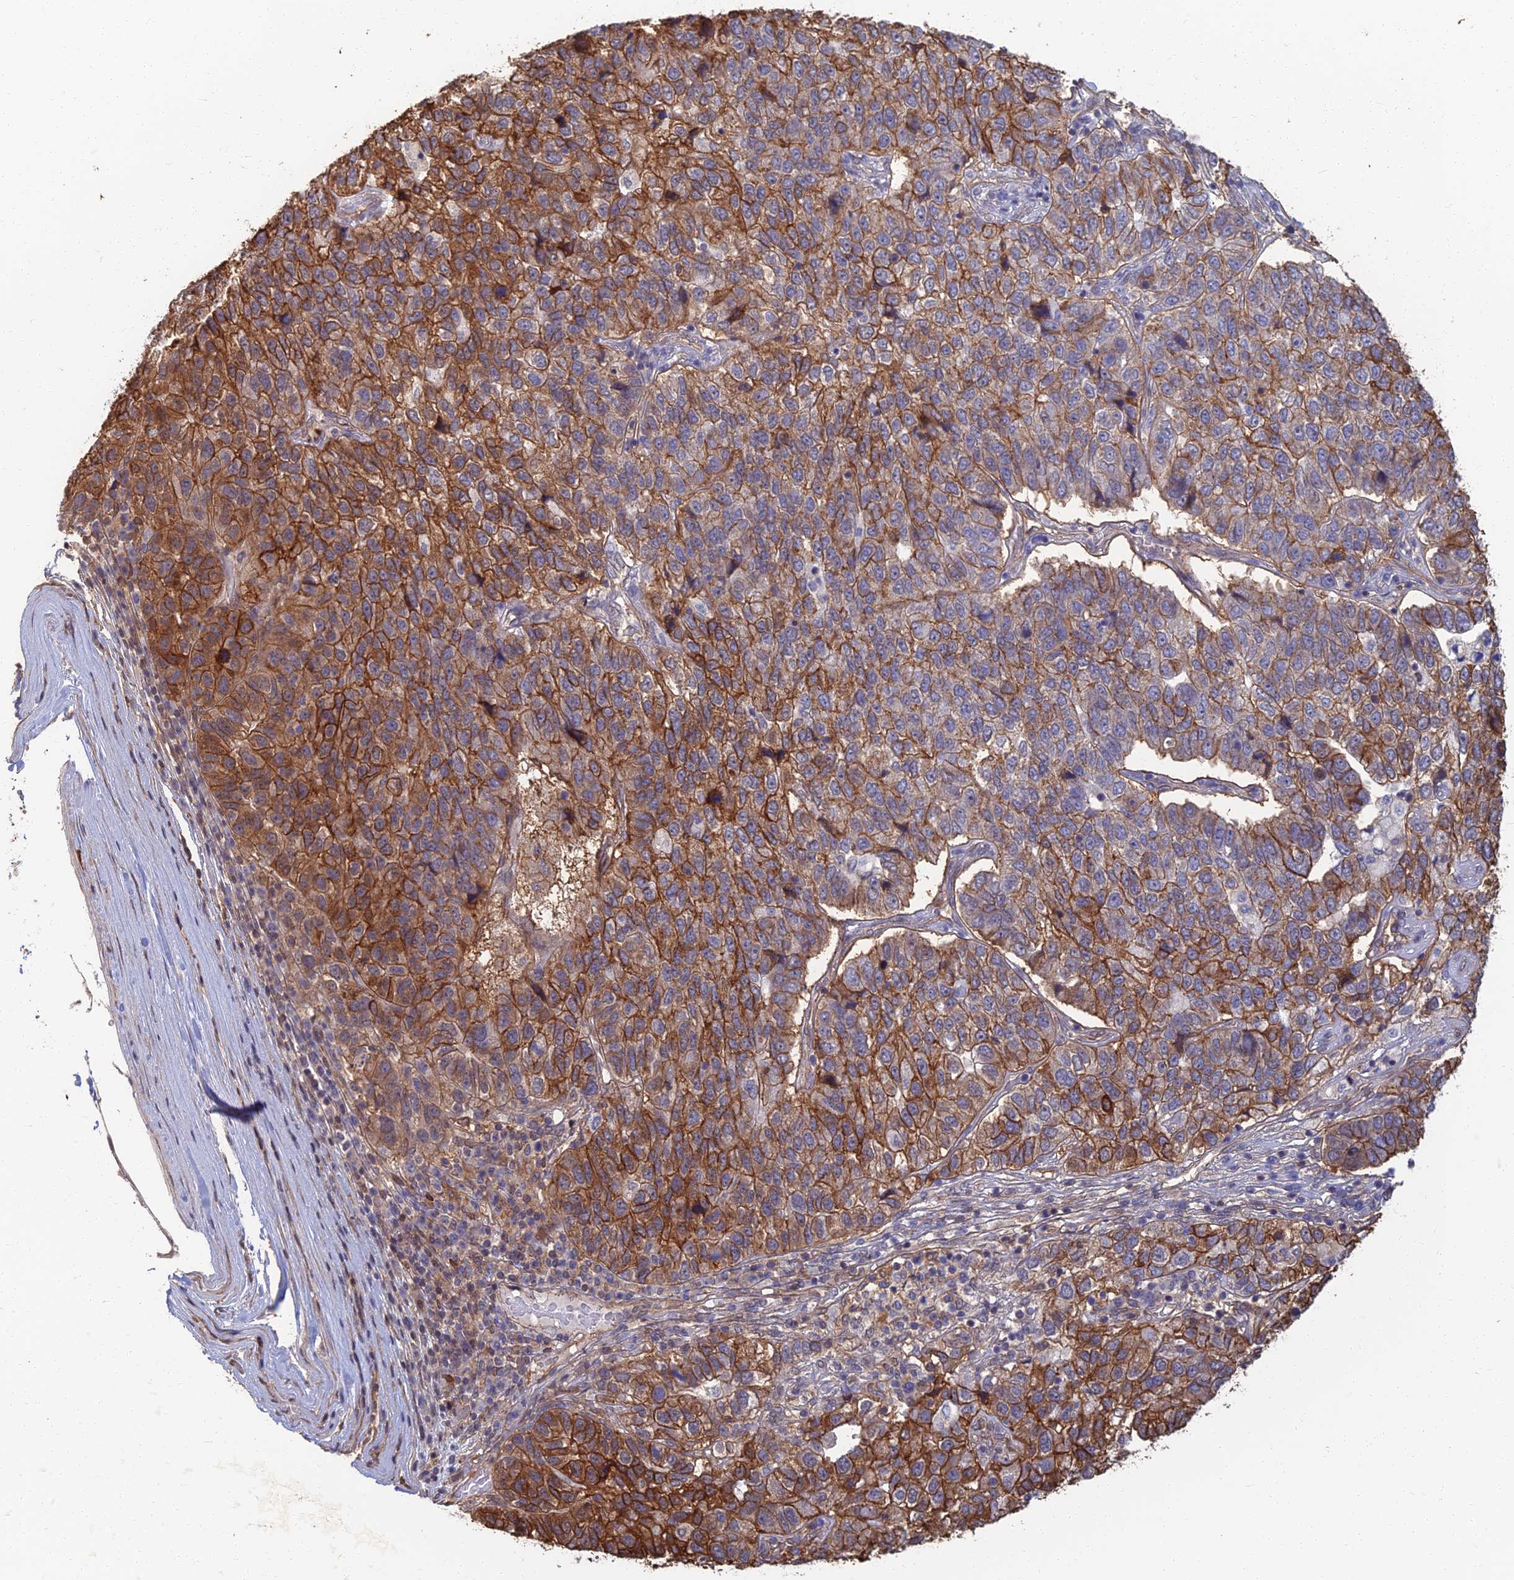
{"staining": {"intensity": "strong", "quantity": "25%-75%", "location": "cytoplasmic/membranous"}, "tissue": "pancreatic cancer", "cell_type": "Tumor cells", "image_type": "cancer", "snomed": [{"axis": "morphology", "description": "Adenocarcinoma, NOS"}, {"axis": "topography", "description": "Pancreas"}], "caption": "Immunohistochemistry (IHC) photomicrograph of pancreatic cancer (adenocarcinoma) stained for a protein (brown), which demonstrates high levels of strong cytoplasmic/membranous expression in about 25%-75% of tumor cells.", "gene": "LRRN3", "patient": {"sex": "female", "age": 61}}